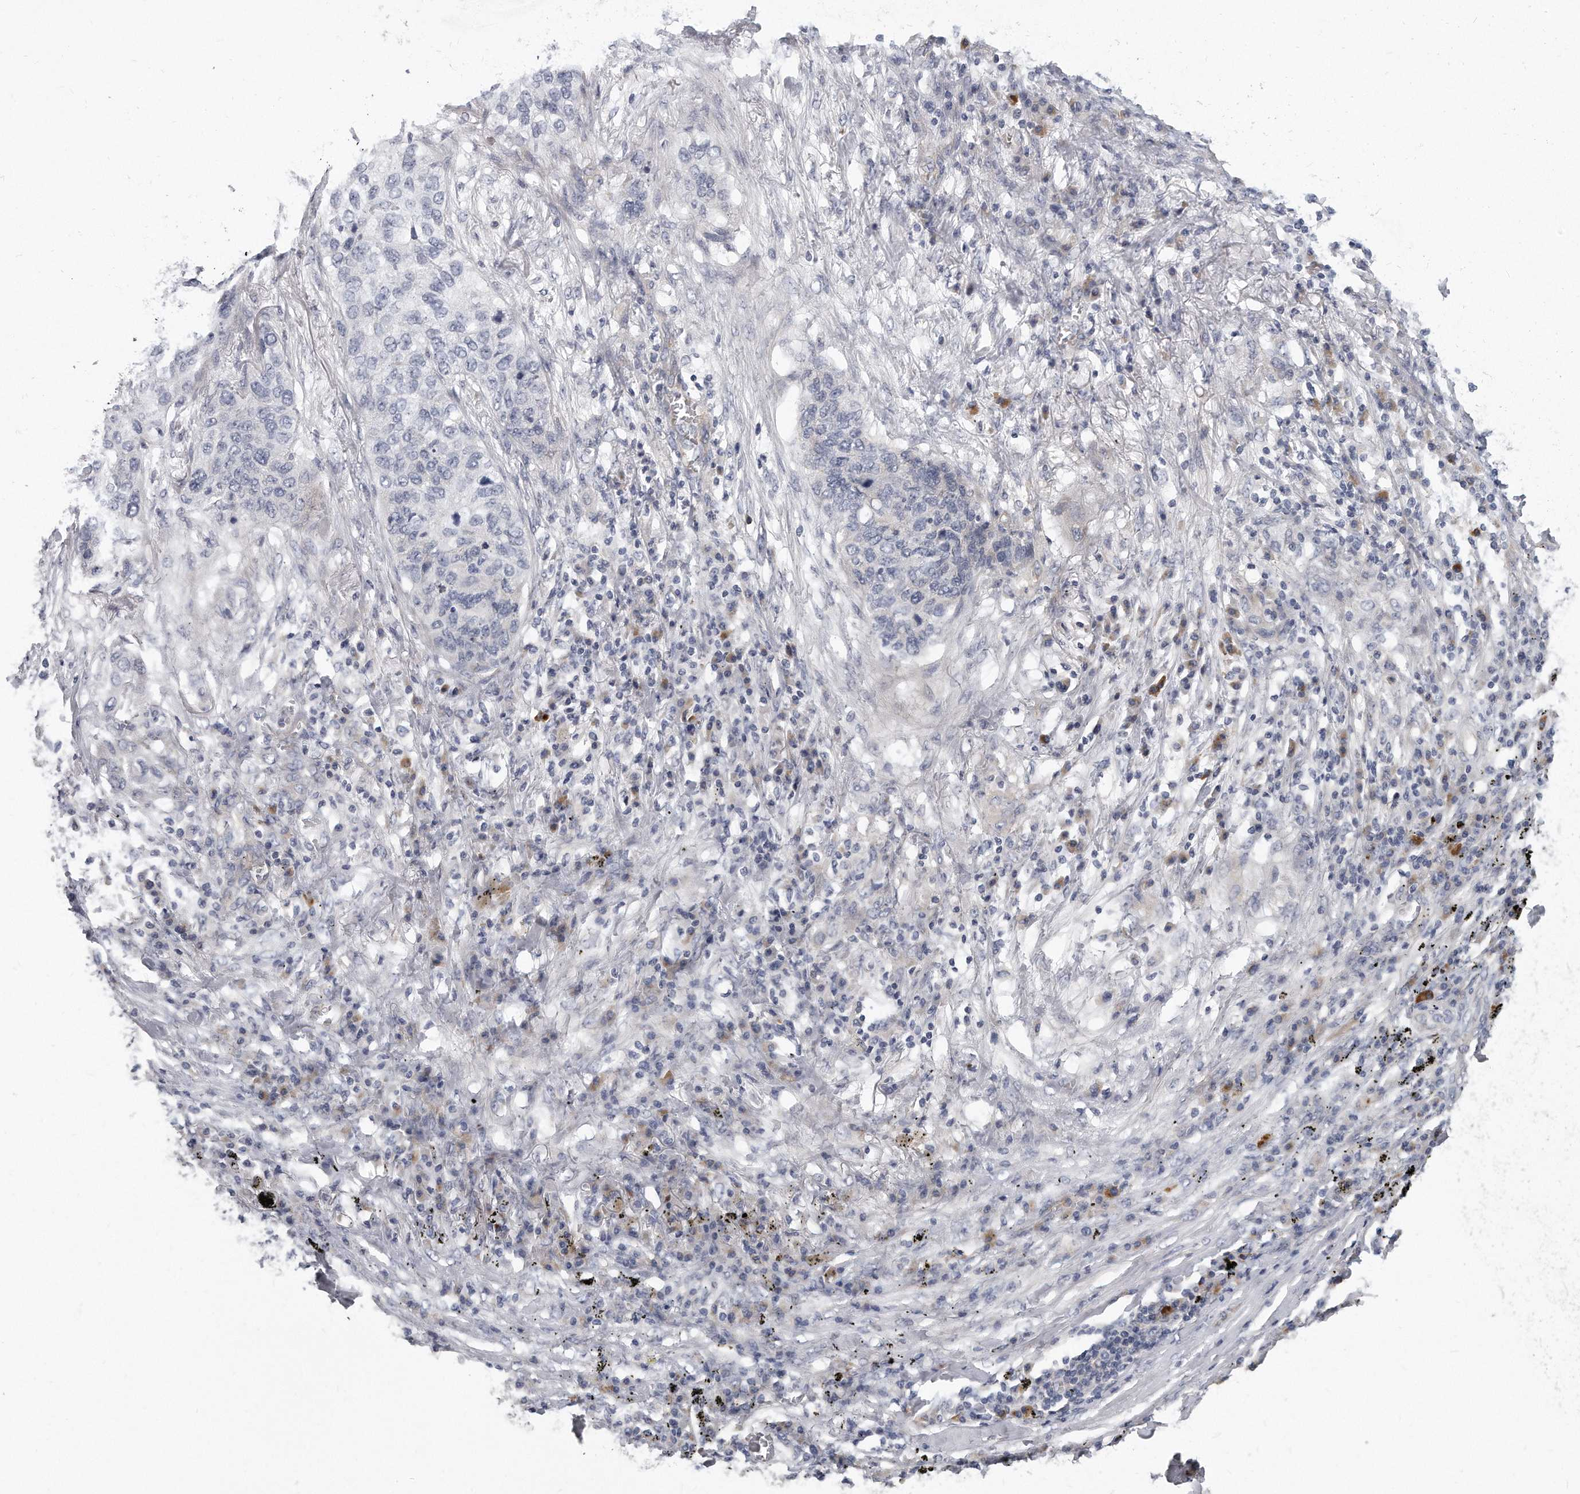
{"staining": {"intensity": "negative", "quantity": "none", "location": "none"}, "tissue": "lung cancer", "cell_type": "Tumor cells", "image_type": "cancer", "snomed": [{"axis": "morphology", "description": "Squamous cell carcinoma, NOS"}, {"axis": "topography", "description": "Lung"}], "caption": "Lung cancer was stained to show a protein in brown. There is no significant staining in tumor cells.", "gene": "PLEKHA6", "patient": {"sex": "female", "age": 63}}